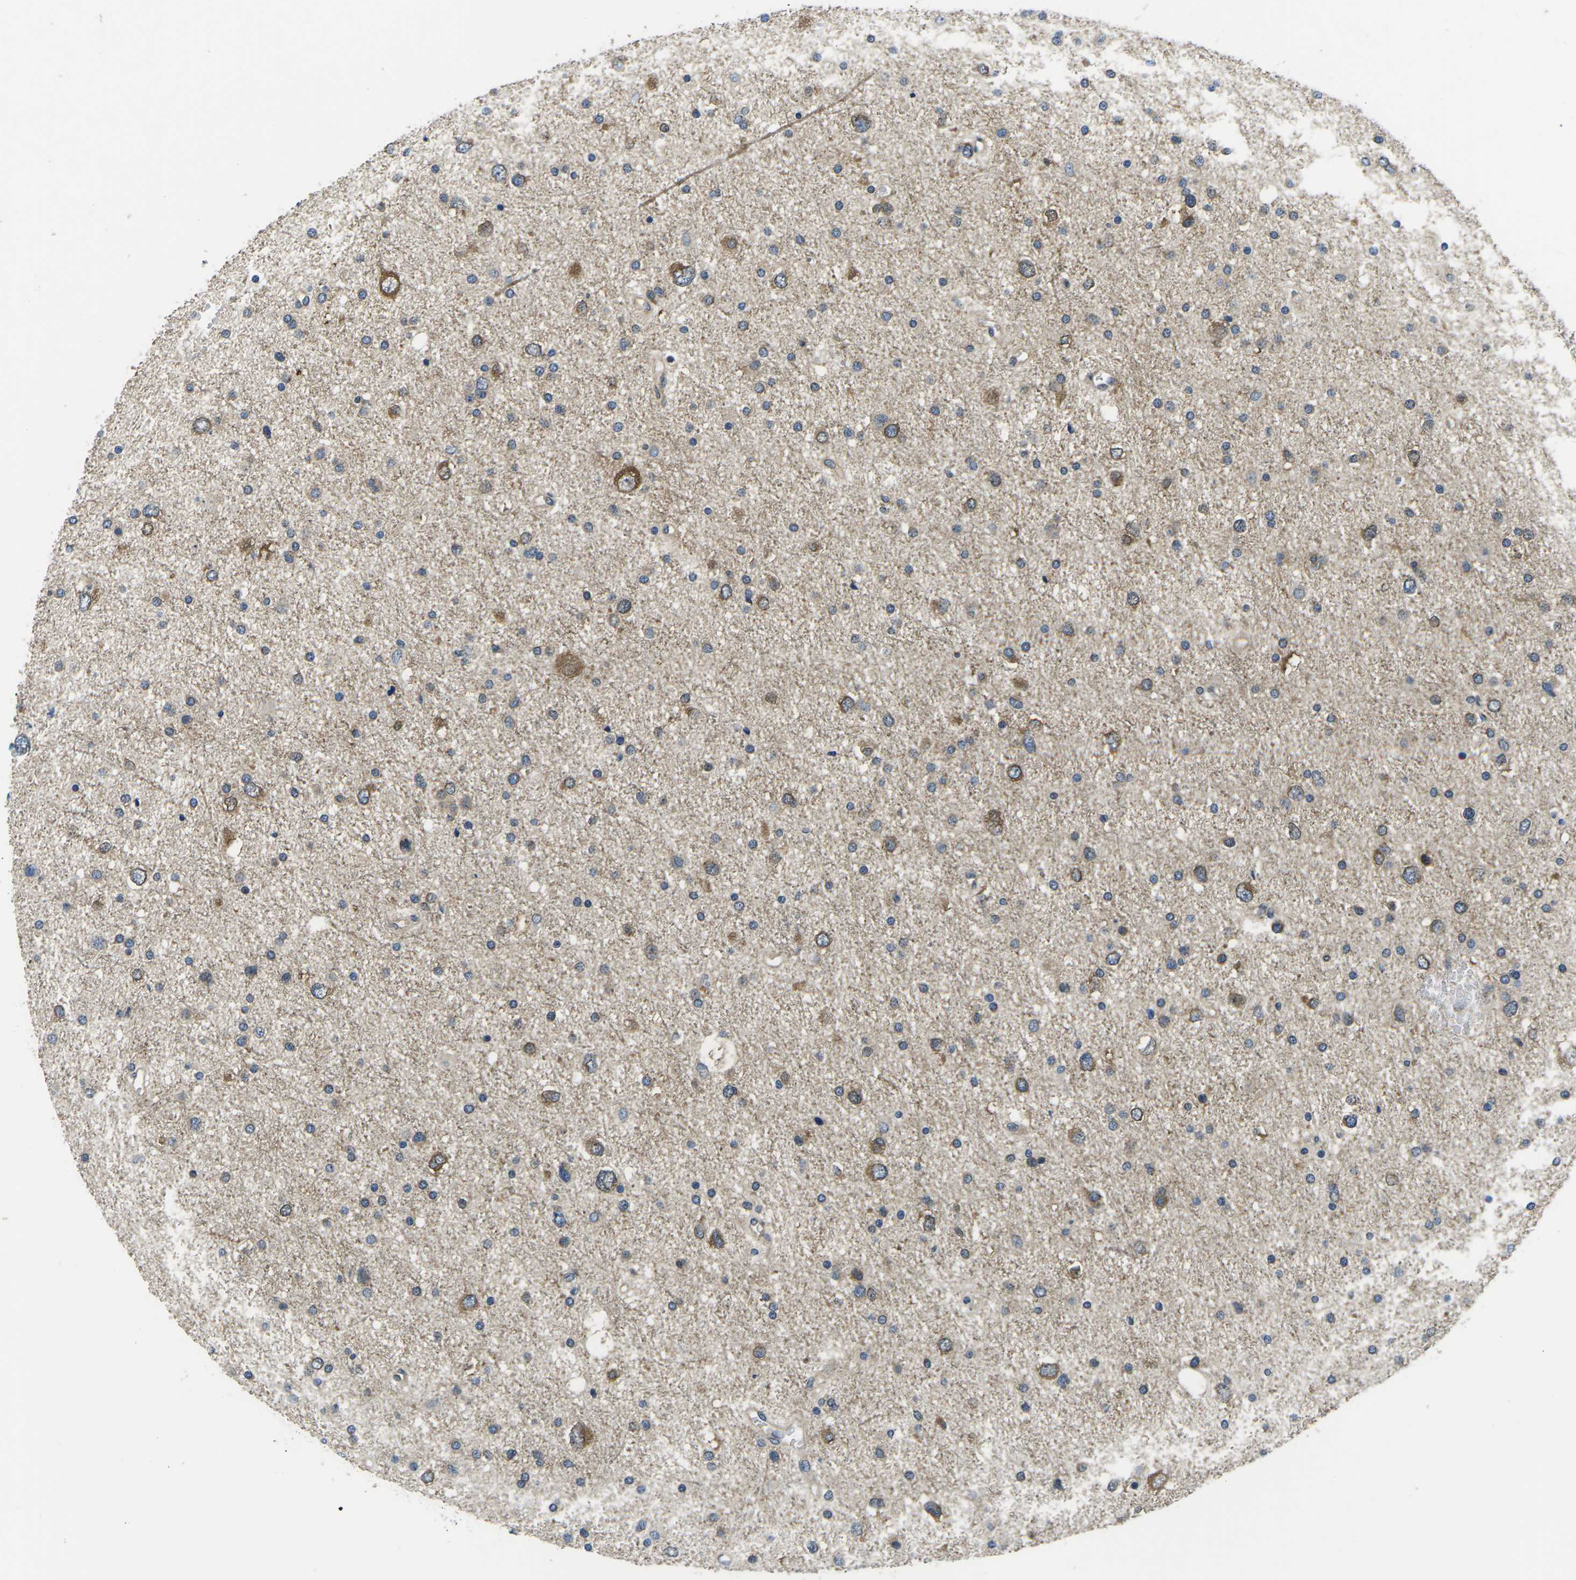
{"staining": {"intensity": "moderate", "quantity": "<25%", "location": "cytoplasmic/membranous"}, "tissue": "glioma", "cell_type": "Tumor cells", "image_type": "cancer", "snomed": [{"axis": "morphology", "description": "Glioma, malignant, Low grade"}, {"axis": "topography", "description": "Brain"}], "caption": "Glioma stained with DAB (3,3'-diaminobenzidine) immunohistochemistry displays low levels of moderate cytoplasmic/membranous expression in approximately <25% of tumor cells.", "gene": "GSK3B", "patient": {"sex": "female", "age": 37}}